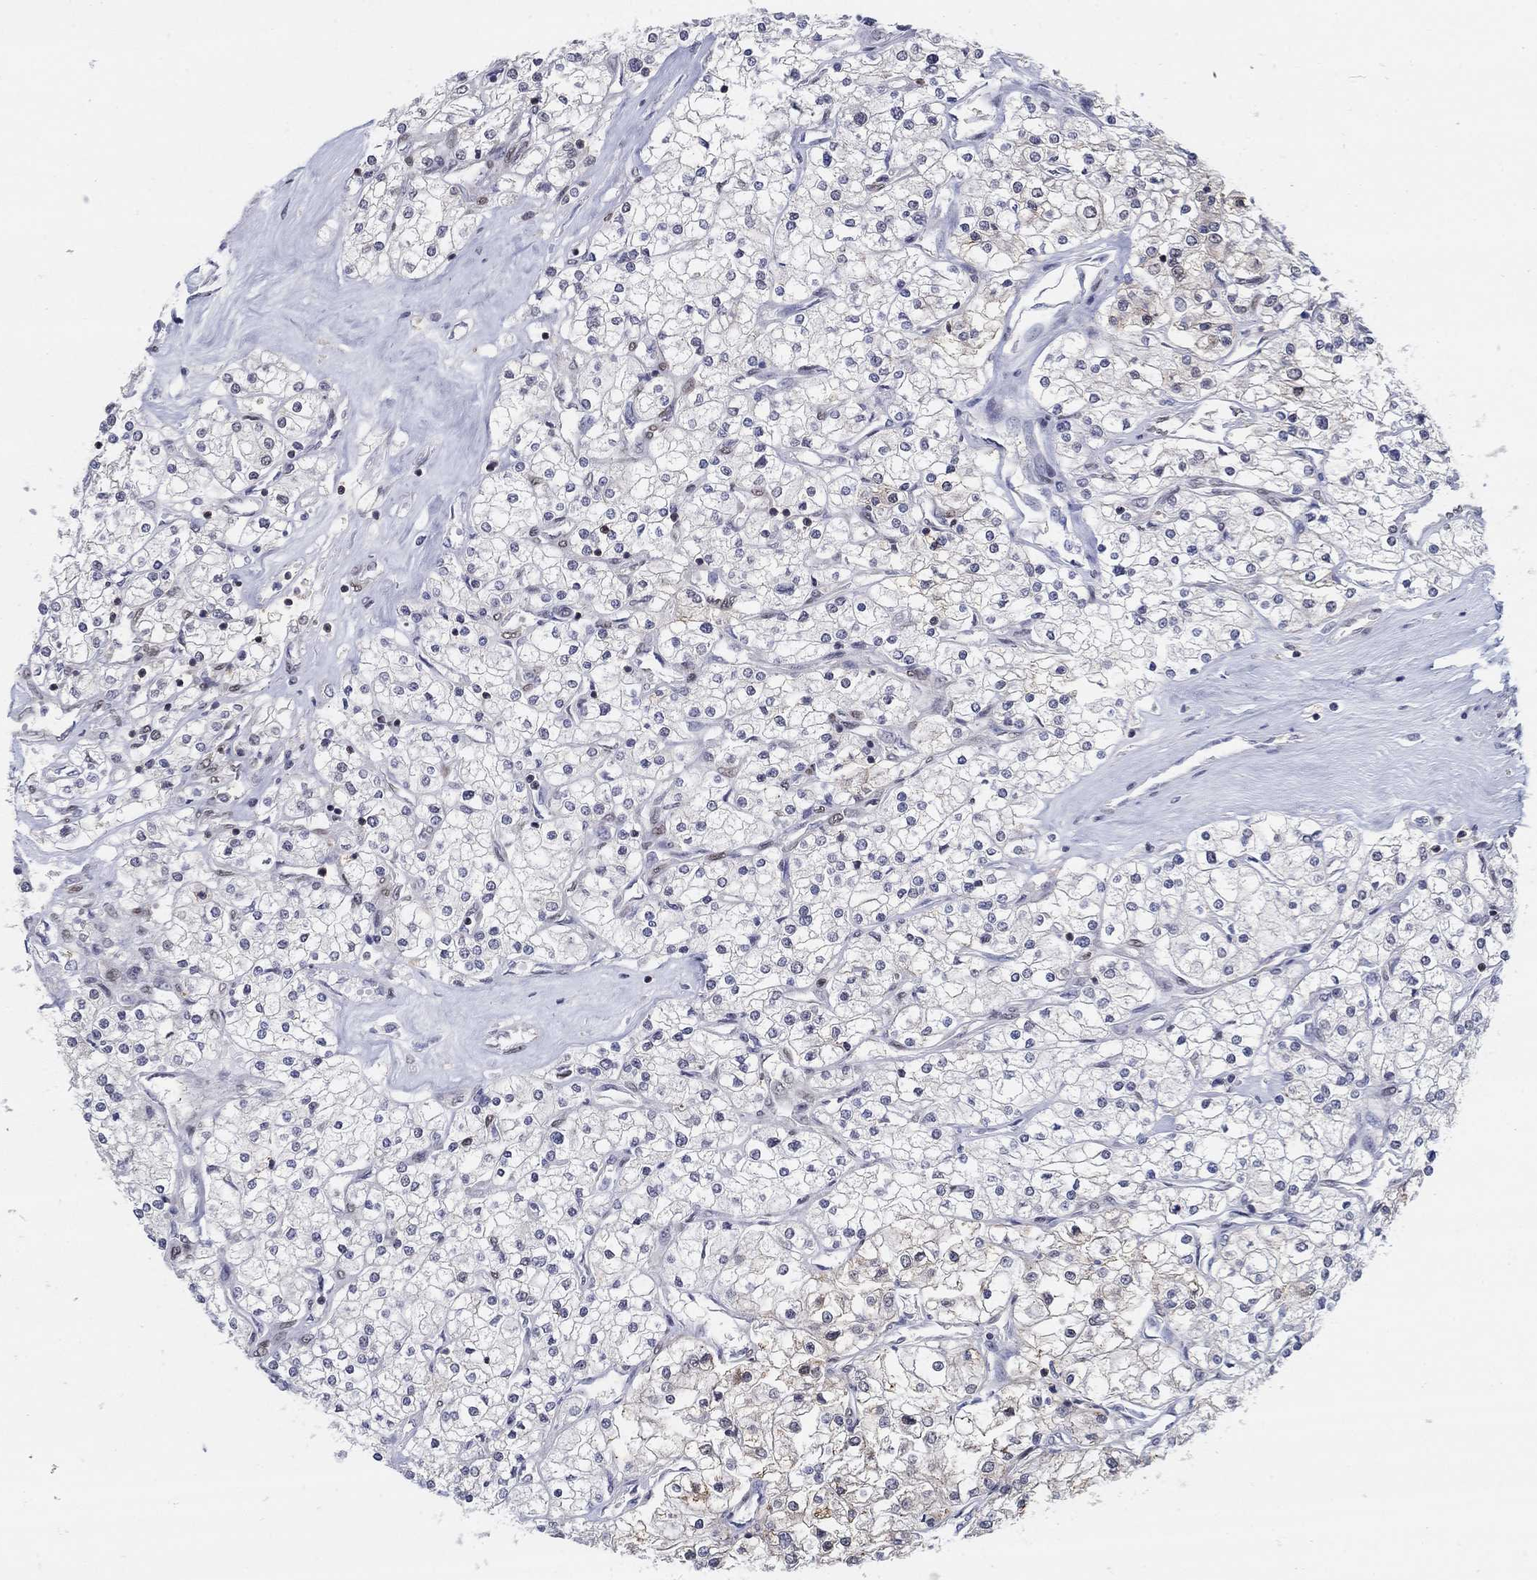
{"staining": {"intensity": "negative", "quantity": "none", "location": "none"}, "tissue": "renal cancer", "cell_type": "Tumor cells", "image_type": "cancer", "snomed": [{"axis": "morphology", "description": "Adenocarcinoma, NOS"}, {"axis": "topography", "description": "Kidney"}], "caption": "High power microscopy micrograph of an IHC photomicrograph of renal cancer (adenocarcinoma), revealing no significant expression in tumor cells. The staining is performed using DAB (3,3'-diaminobenzidine) brown chromogen with nuclei counter-stained in using hematoxylin.", "gene": "CENPE", "patient": {"sex": "male", "age": 80}}